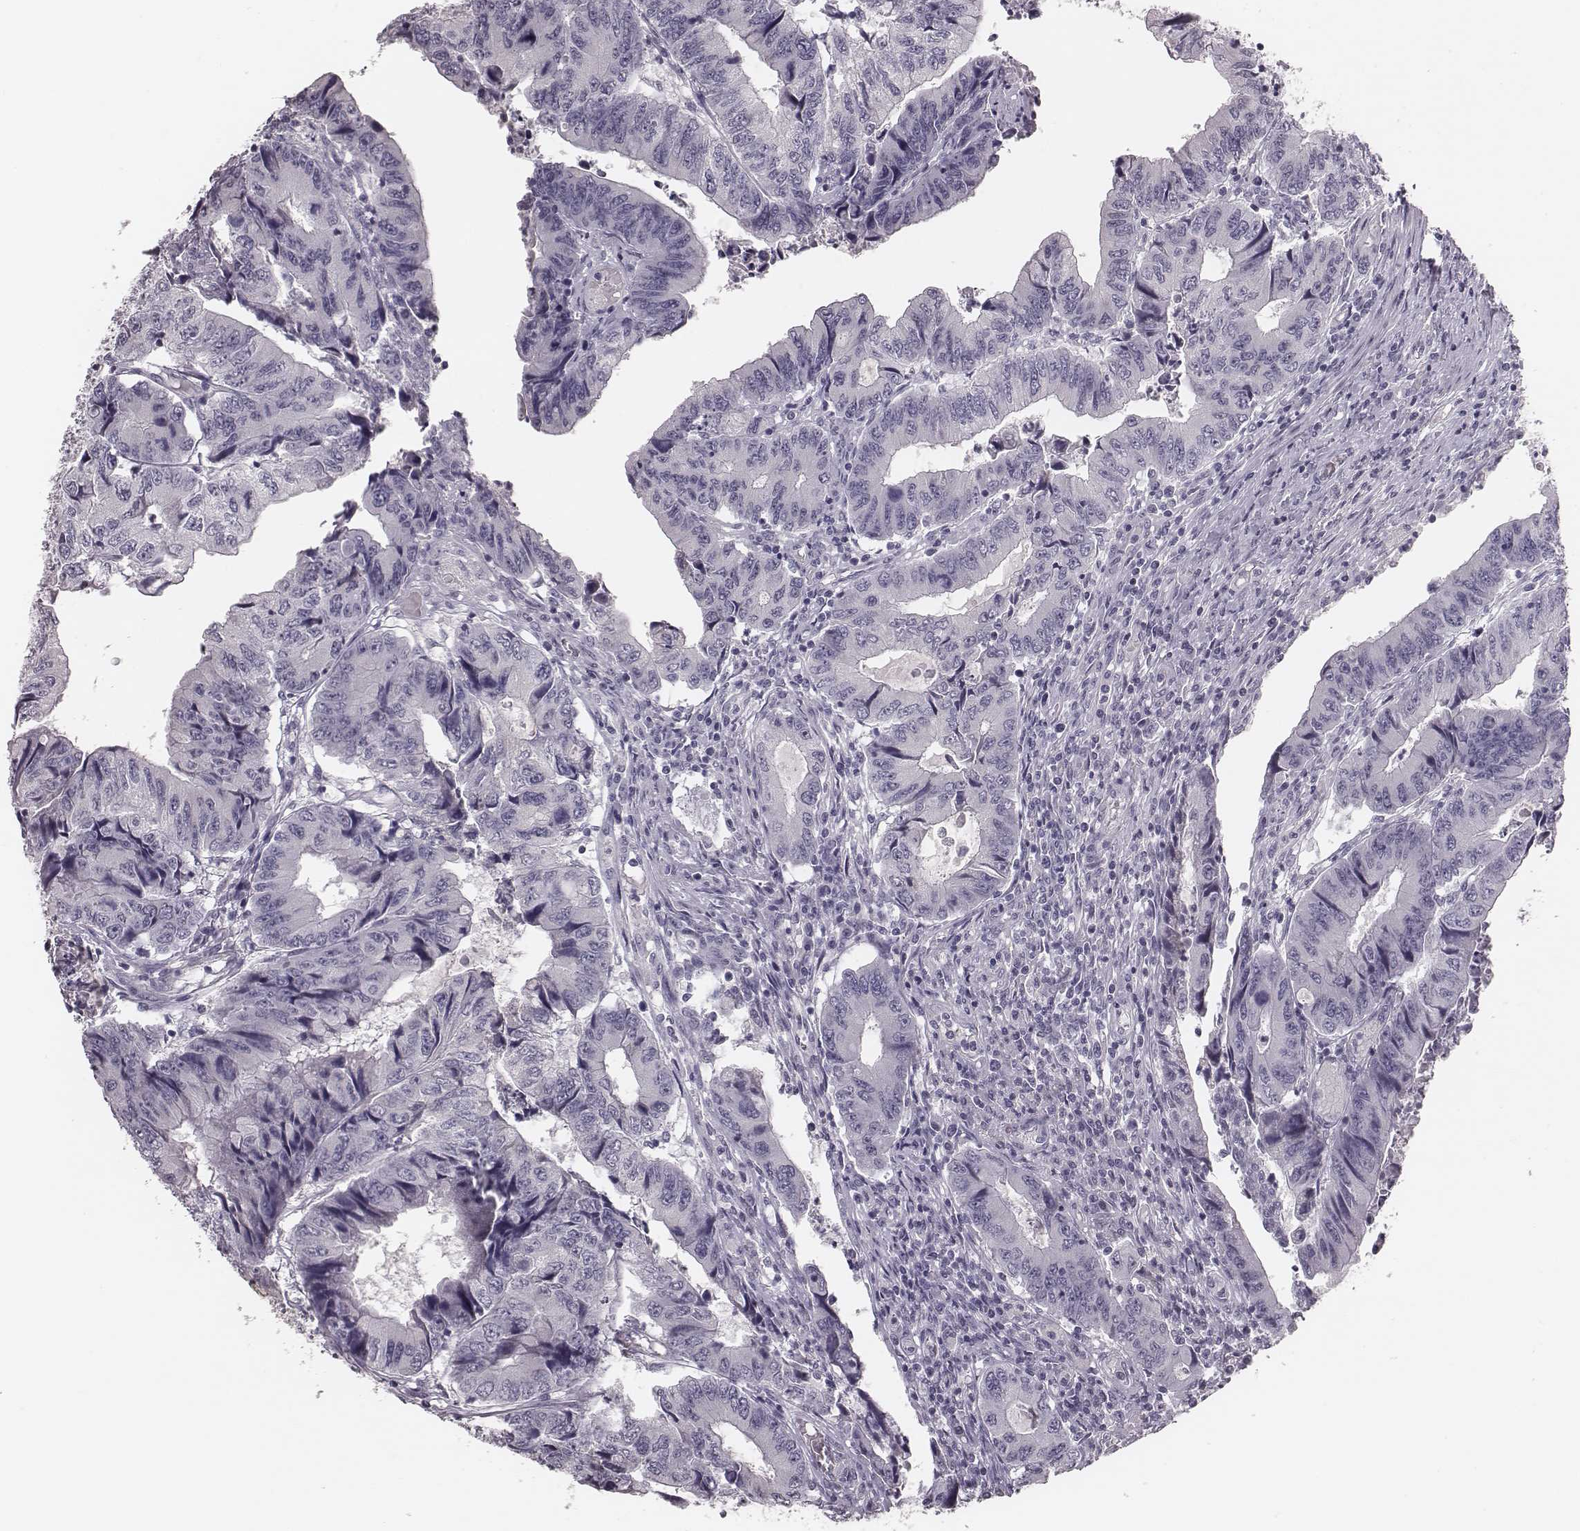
{"staining": {"intensity": "negative", "quantity": "none", "location": "none"}, "tissue": "colorectal cancer", "cell_type": "Tumor cells", "image_type": "cancer", "snomed": [{"axis": "morphology", "description": "Adenocarcinoma, NOS"}, {"axis": "topography", "description": "Colon"}], "caption": "Photomicrograph shows no protein staining in tumor cells of colorectal cancer (adenocarcinoma) tissue.", "gene": "CSHL1", "patient": {"sex": "male", "age": 53}}